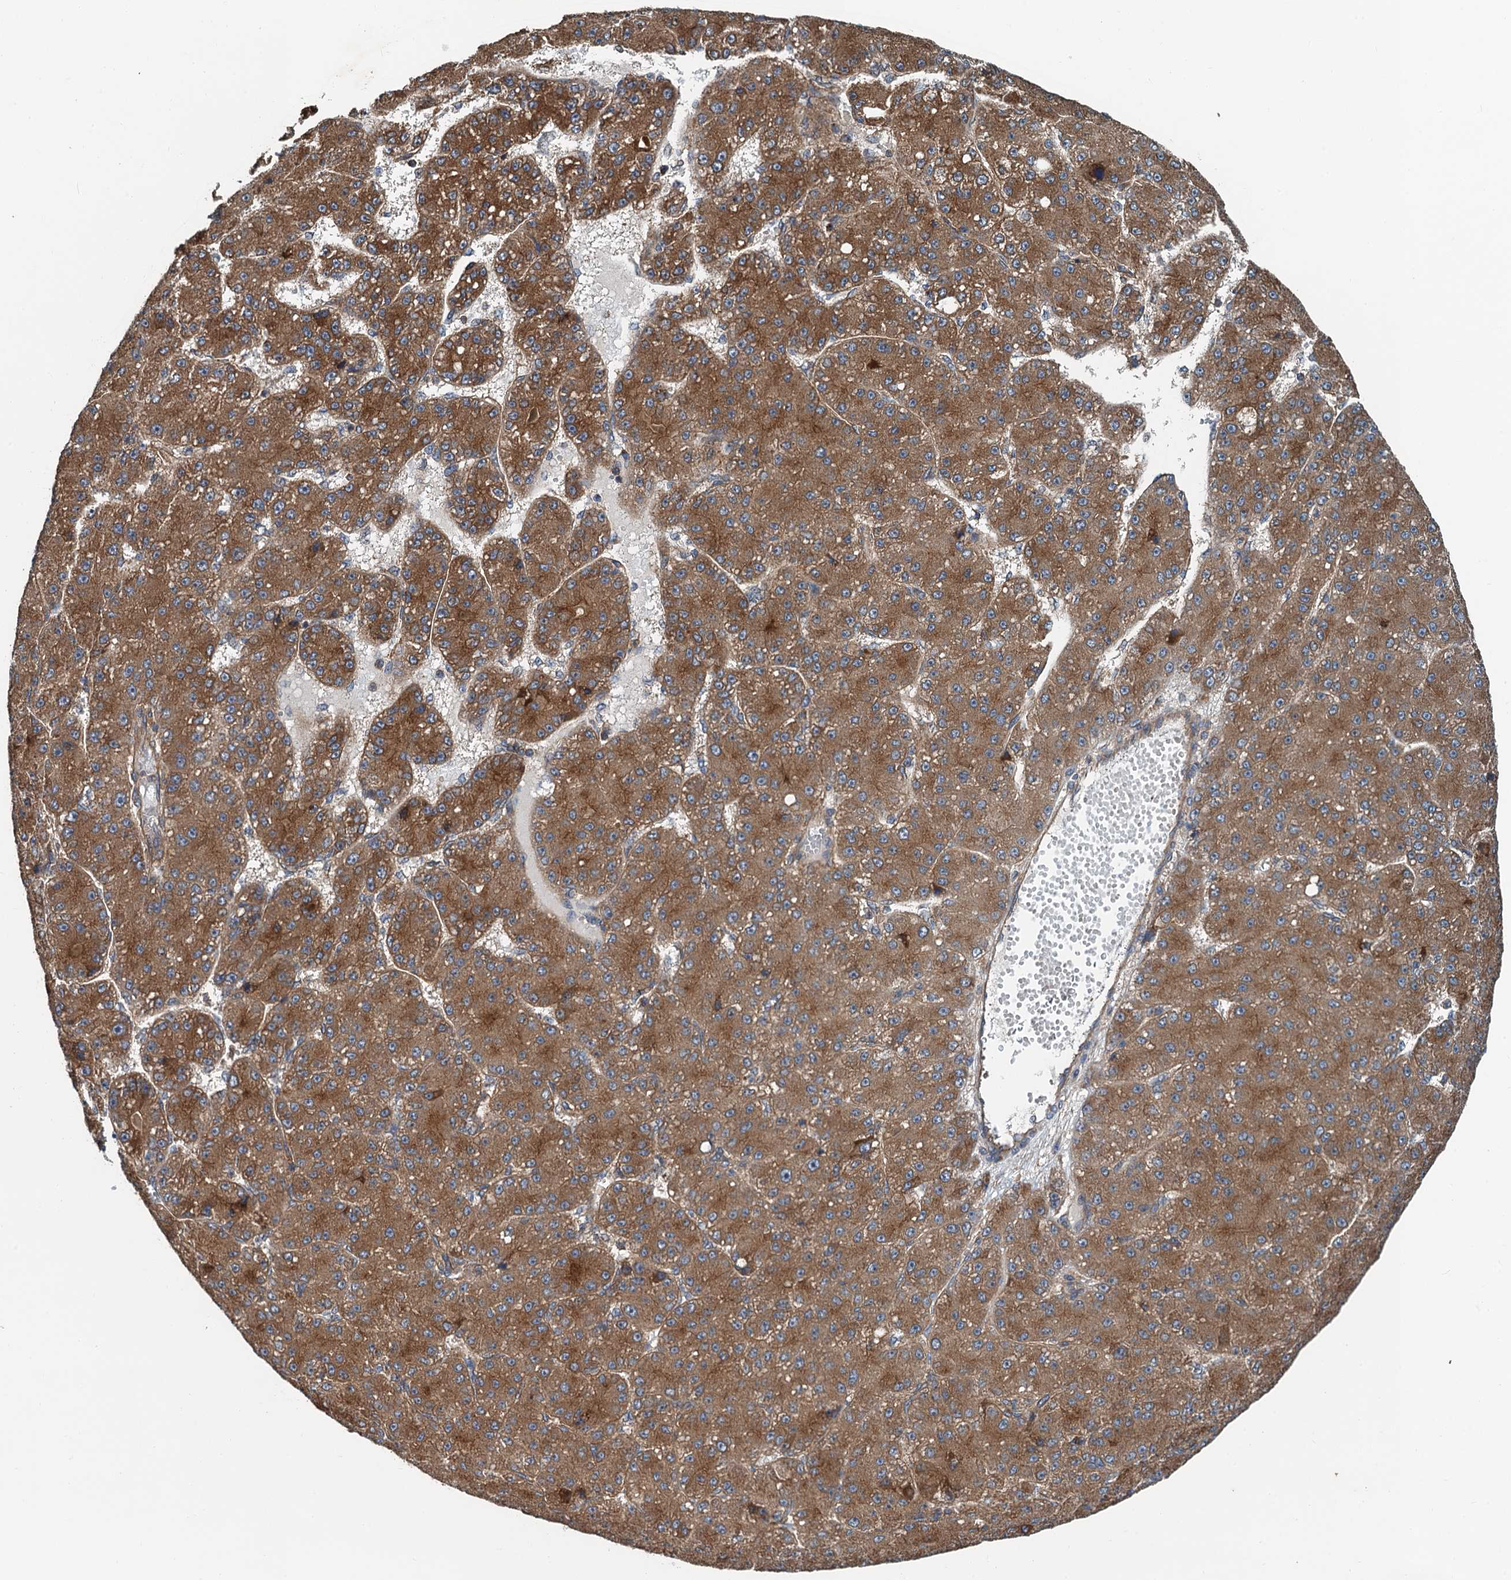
{"staining": {"intensity": "moderate", "quantity": ">75%", "location": "cytoplasmic/membranous"}, "tissue": "liver cancer", "cell_type": "Tumor cells", "image_type": "cancer", "snomed": [{"axis": "morphology", "description": "Carcinoma, Hepatocellular, NOS"}, {"axis": "topography", "description": "Liver"}], "caption": "Protein expression analysis of human liver cancer reveals moderate cytoplasmic/membranous staining in about >75% of tumor cells. Nuclei are stained in blue.", "gene": "COG3", "patient": {"sex": "male", "age": 67}}